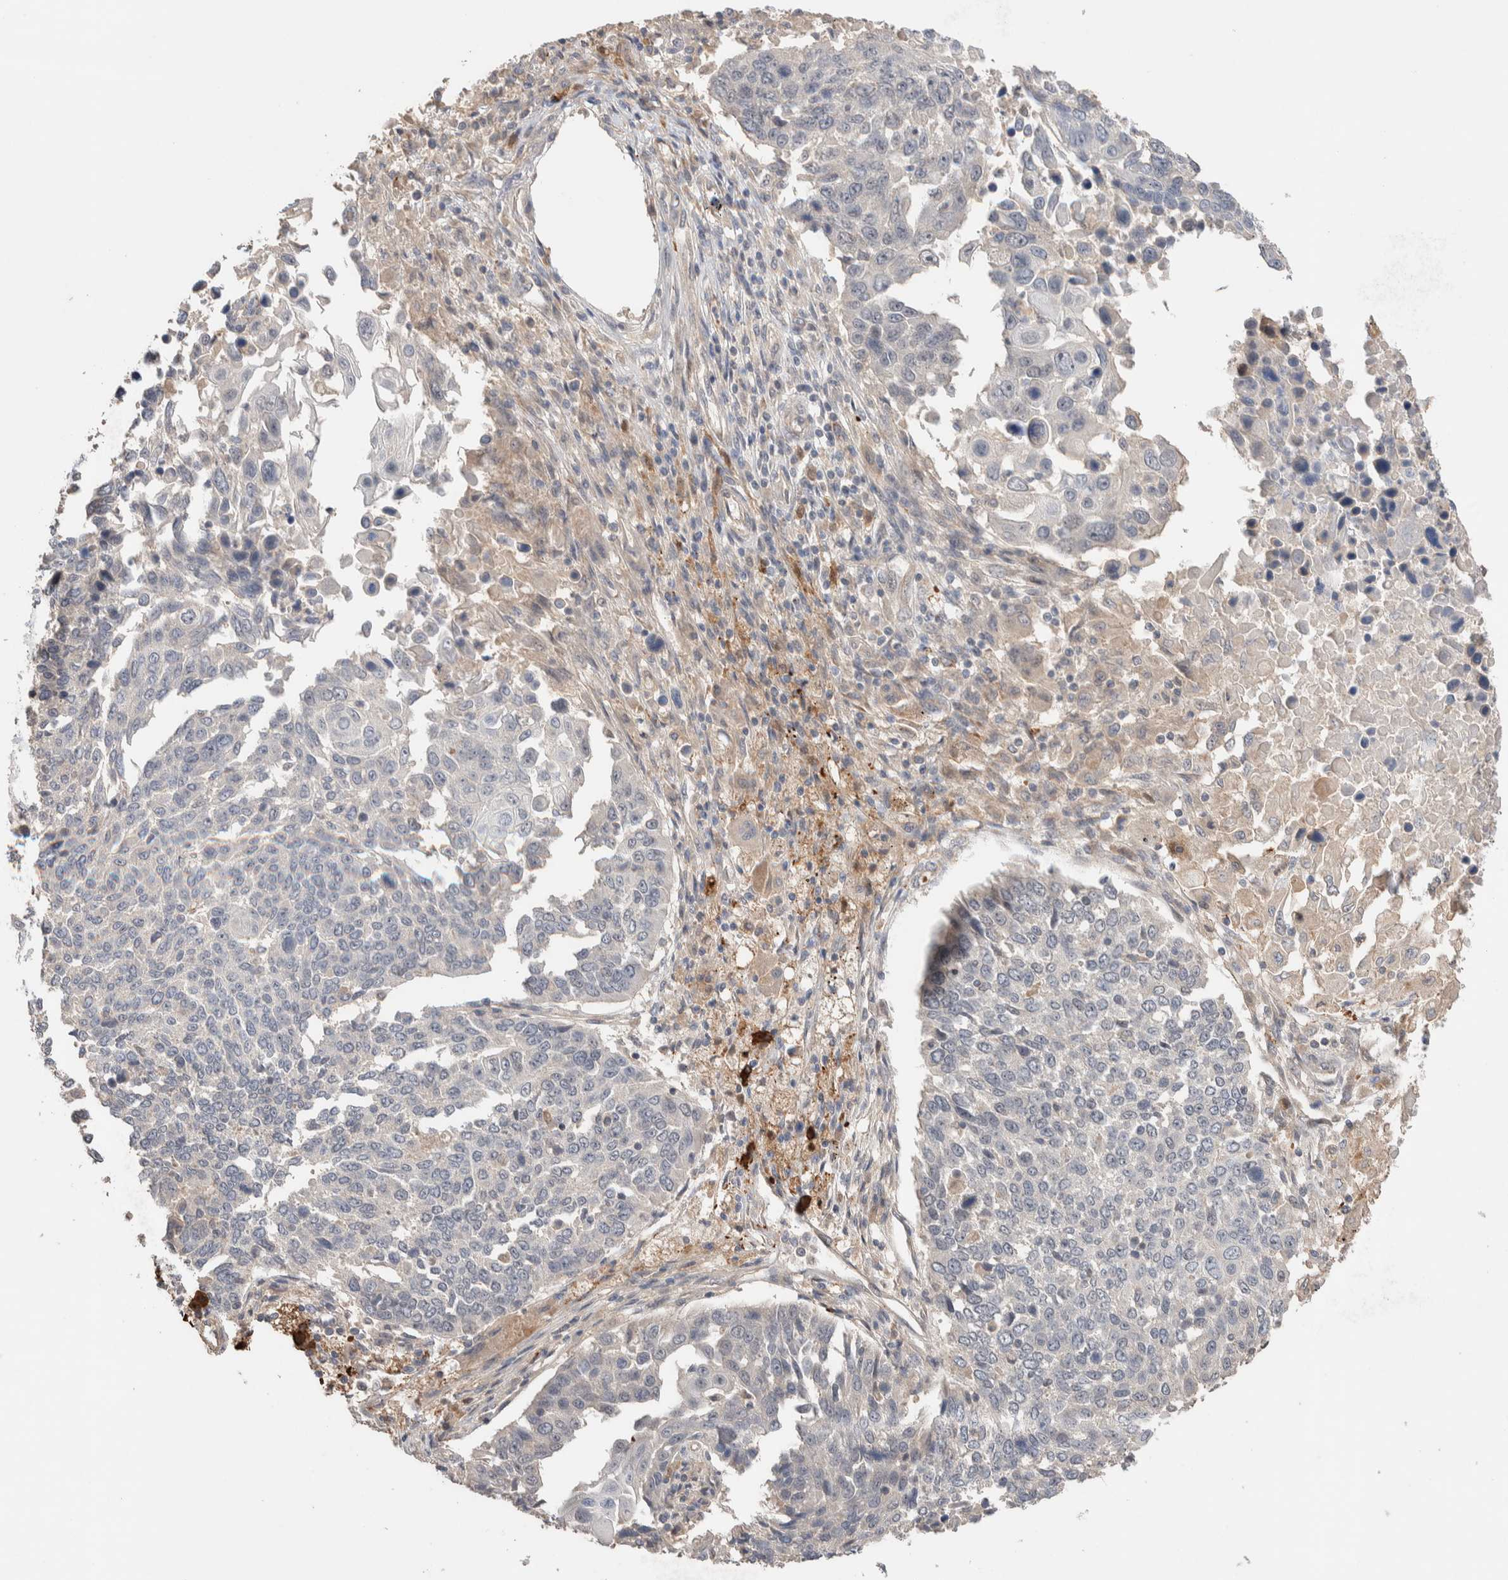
{"staining": {"intensity": "negative", "quantity": "none", "location": "none"}, "tissue": "lung cancer", "cell_type": "Tumor cells", "image_type": "cancer", "snomed": [{"axis": "morphology", "description": "Squamous cell carcinoma, NOS"}, {"axis": "topography", "description": "Lung"}], "caption": "This is an IHC histopathology image of human lung squamous cell carcinoma. There is no expression in tumor cells.", "gene": "WDR91", "patient": {"sex": "male", "age": 66}}